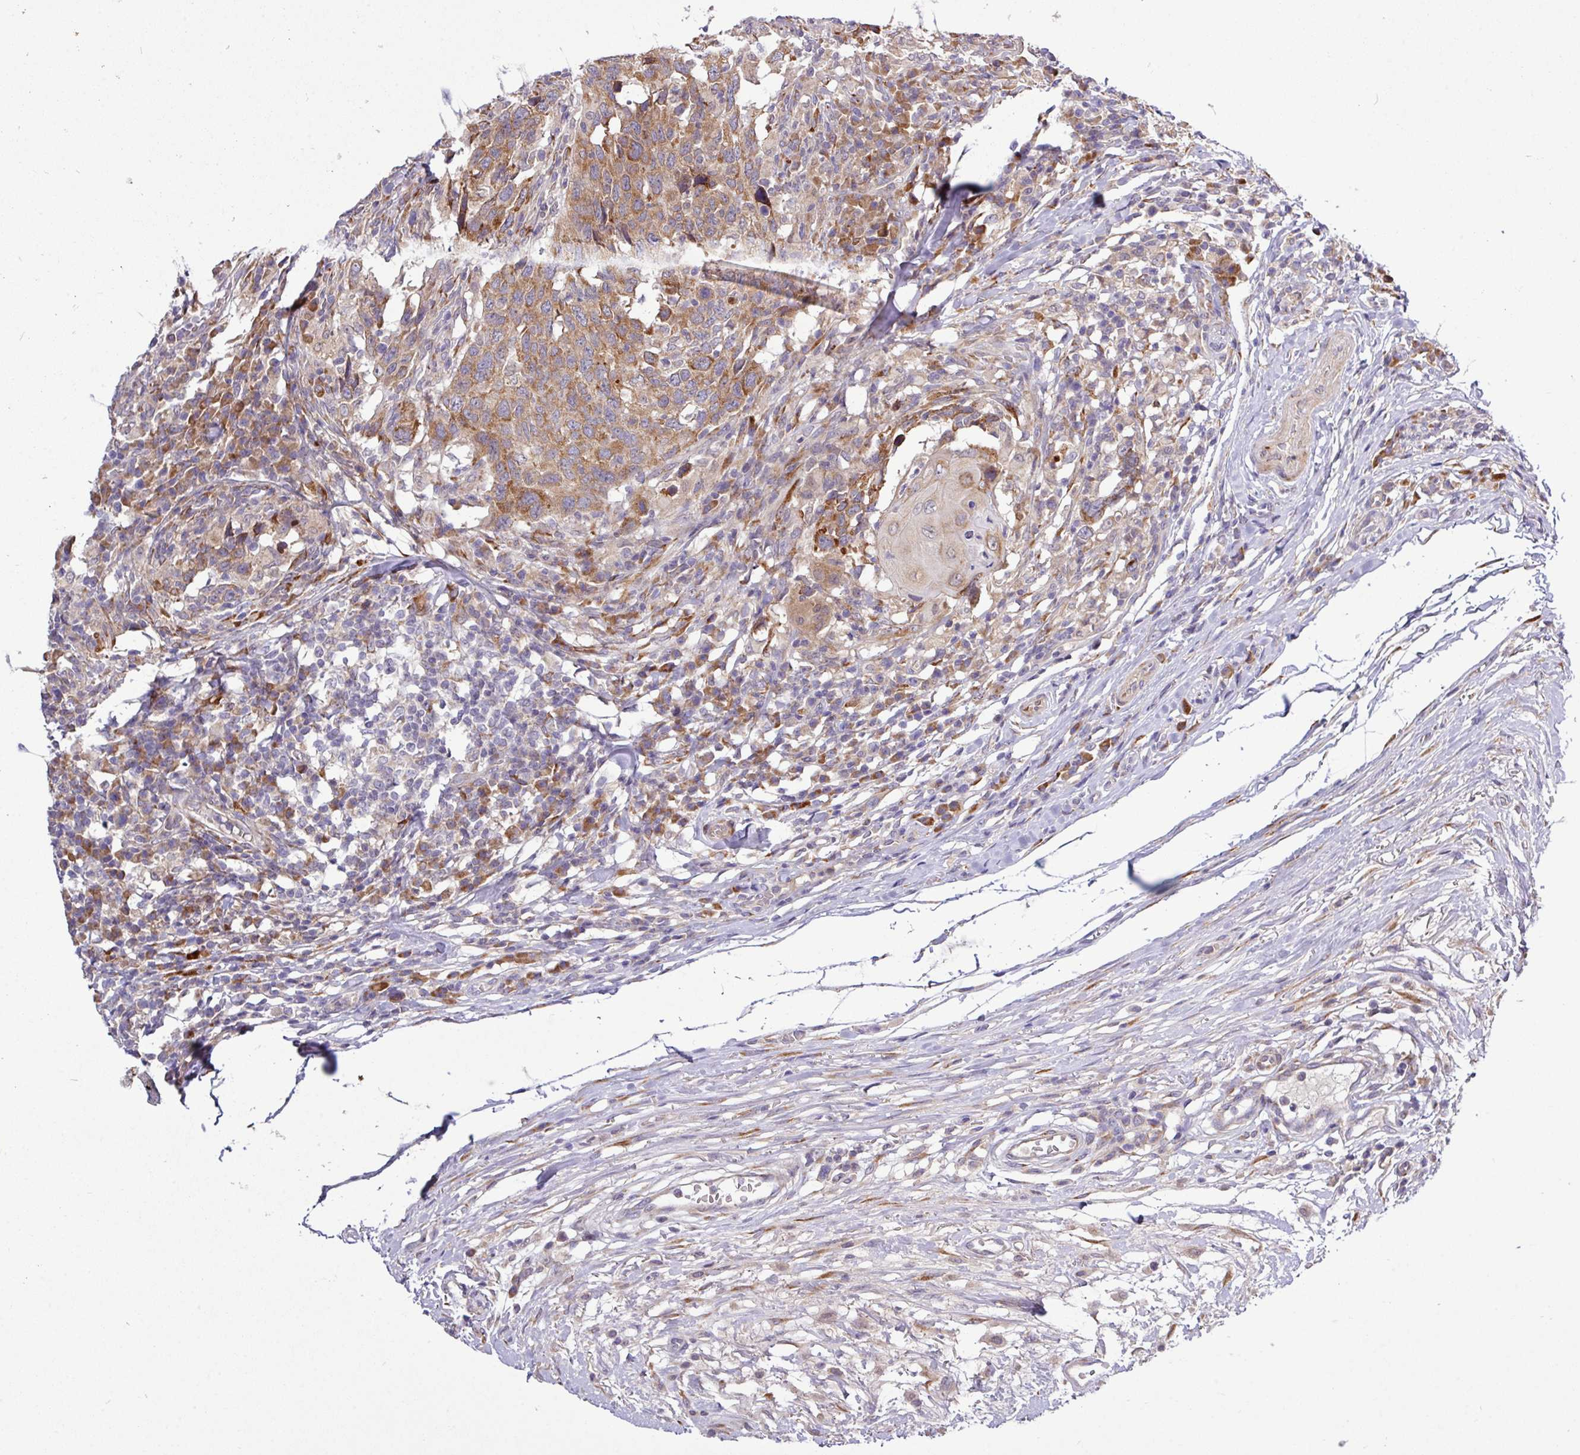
{"staining": {"intensity": "moderate", "quantity": ">75%", "location": "cytoplasmic/membranous"}, "tissue": "head and neck cancer", "cell_type": "Tumor cells", "image_type": "cancer", "snomed": [{"axis": "morphology", "description": "Squamous cell carcinoma, NOS"}, {"axis": "topography", "description": "Head-Neck"}], "caption": "About >75% of tumor cells in human head and neck squamous cell carcinoma demonstrate moderate cytoplasmic/membranous protein staining as visualized by brown immunohistochemical staining.", "gene": "TM2D2", "patient": {"sex": "male", "age": 66}}